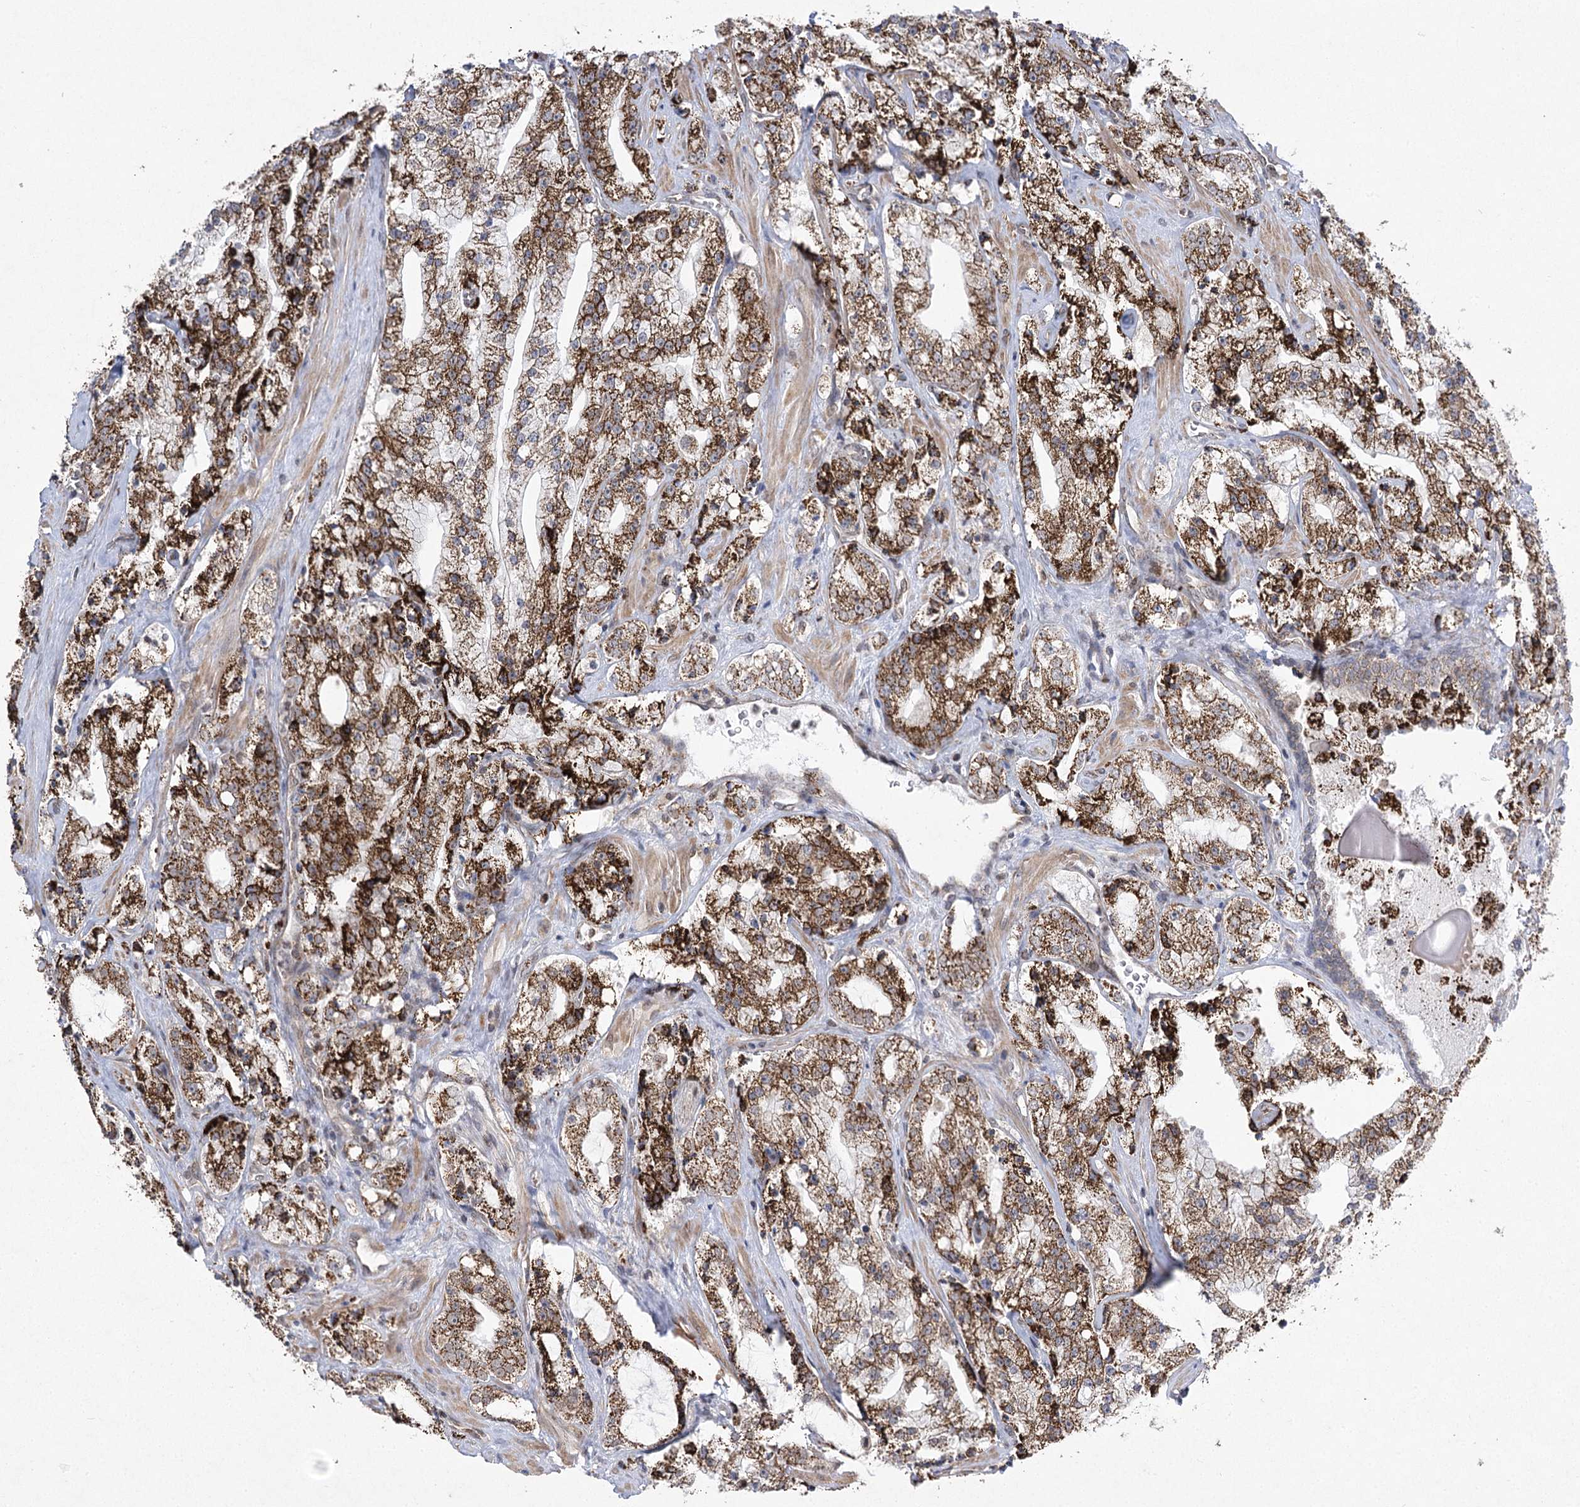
{"staining": {"intensity": "strong", "quantity": ">75%", "location": "cytoplasmic/membranous"}, "tissue": "prostate cancer", "cell_type": "Tumor cells", "image_type": "cancer", "snomed": [{"axis": "morphology", "description": "Adenocarcinoma, High grade"}, {"axis": "topography", "description": "Prostate"}], "caption": "Immunohistochemistry (IHC) micrograph of neoplastic tissue: prostate cancer stained using immunohistochemistry (IHC) exhibits high levels of strong protein expression localized specifically in the cytoplasmic/membranous of tumor cells, appearing as a cytoplasmic/membranous brown color.", "gene": "SLC4A1AP", "patient": {"sex": "male", "age": 64}}